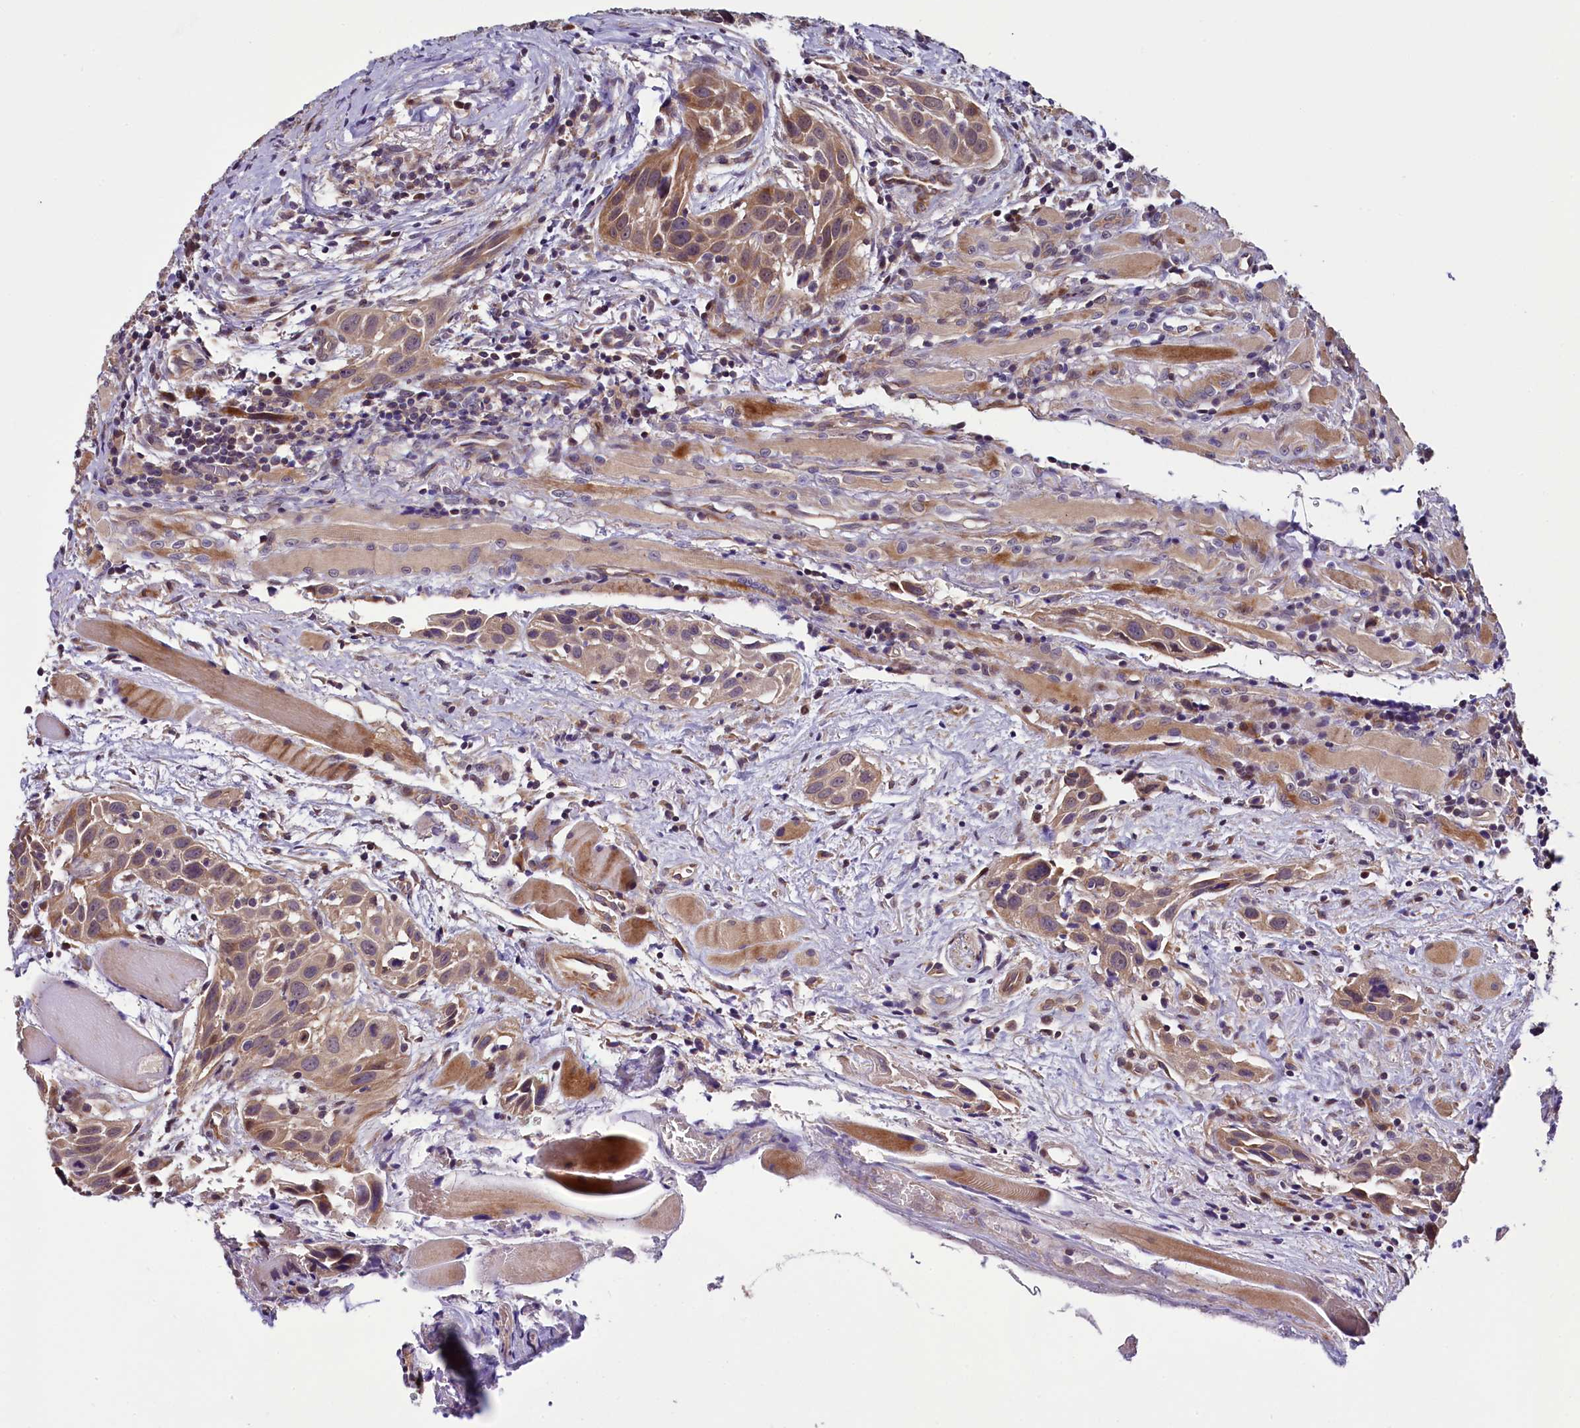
{"staining": {"intensity": "moderate", "quantity": ">75%", "location": "cytoplasmic/membranous"}, "tissue": "head and neck cancer", "cell_type": "Tumor cells", "image_type": "cancer", "snomed": [{"axis": "morphology", "description": "Squamous cell carcinoma, NOS"}, {"axis": "topography", "description": "Oral tissue"}, {"axis": "topography", "description": "Head-Neck"}], "caption": "Protein expression analysis of head and neck cancer (squamous cell carcinoma) displays moderate cytoplasmic/membranous positivity in approximately >75% of tumor cells.", "gene": "RPUSD2", "patient": {"sex": "female", "age": 50}}